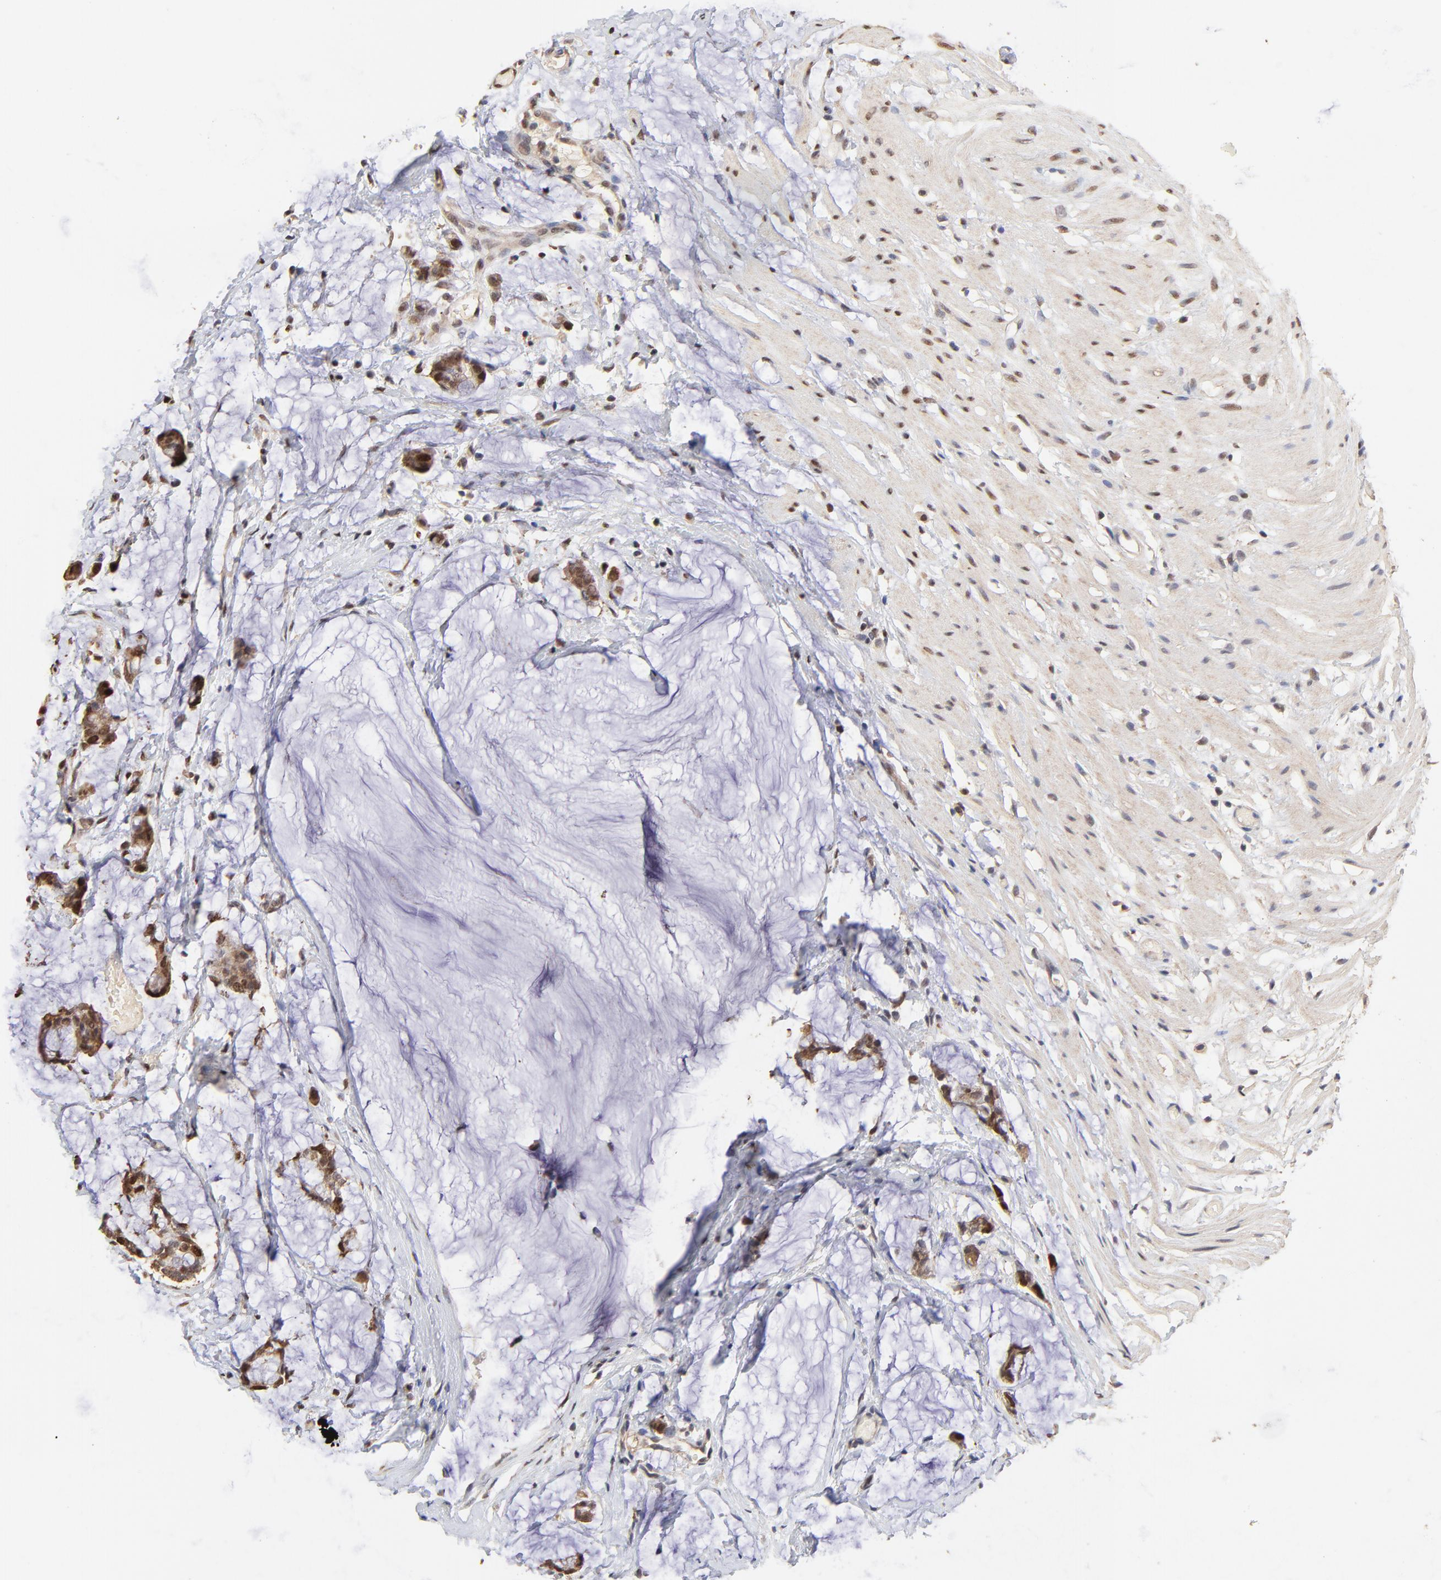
{"staining": {"intensity": "moderate", "quantity": ">75%", "location": "cytoplasmic/membranous,nuclear"}, "tissue": "colorectal cancer", "cell_type": "Tumor cells", "image_type": "cancer", "snomed": [{"axis": "morphology", "description": "Adenocarcinoma, NOS"}, {"axis": "topography", "description": "Colon"}], "caption": "Tumor cells show medium levels of moderate cytoplasmic/membranous and nuclear staining in approximately >75% of cells in colorectal cancer (adenocarcinoma).", "gene": "BIRC5", "patient": {"sex": "male", "age": 14}}